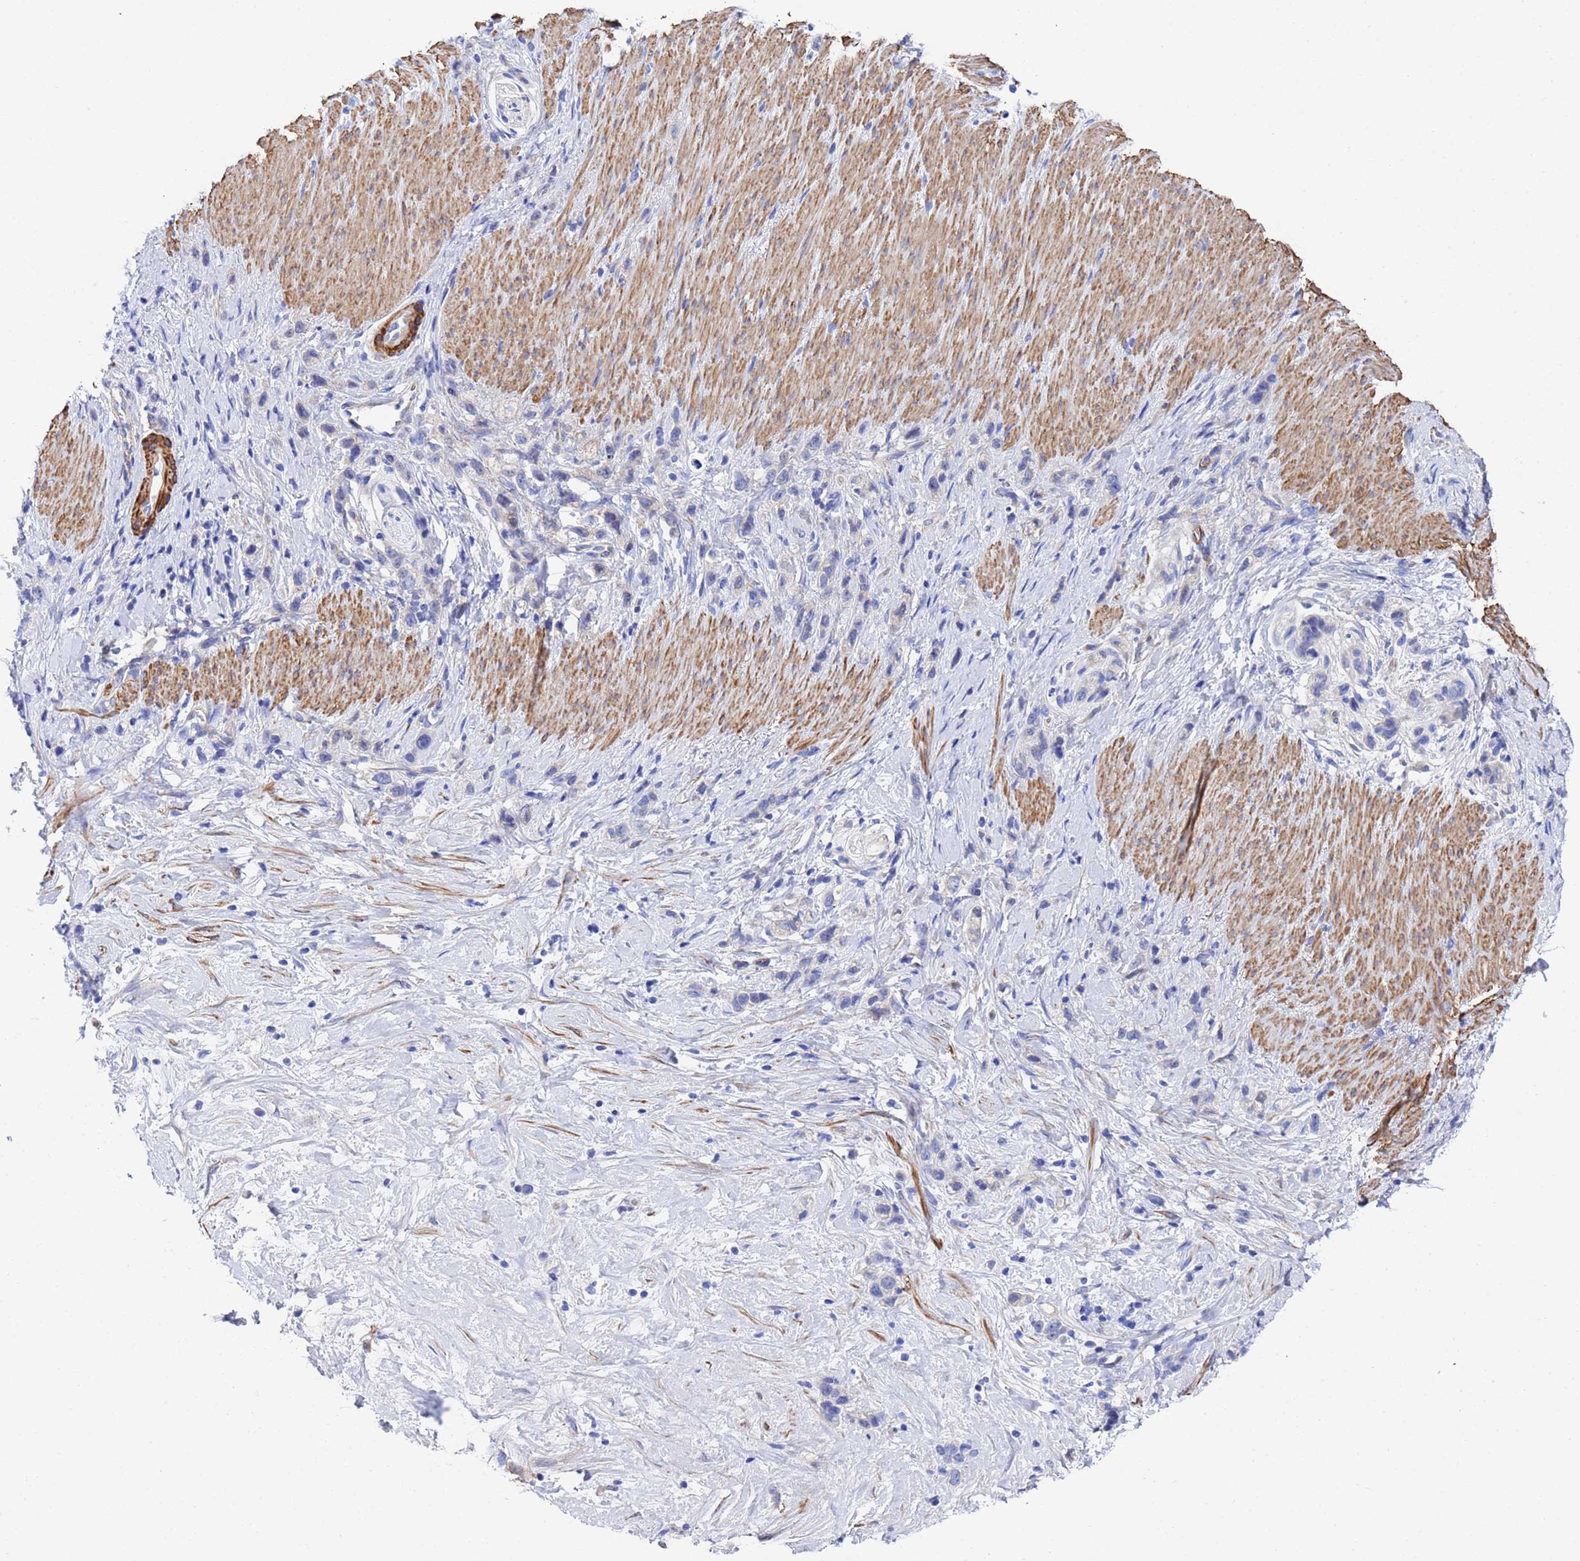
{"staining": {"intensity": "negative", "quantity": "none", "location": "none"}, "tissue": "stomach cancer", "cell_type": "Tumor cells", "image_type": "cancer", "snomed": [{"axis": "morphology", "description": "Adenocarcinoma, NOS"}, {"axis": "topography", "description": "Stomach"}], "caption": "Immunohistochemistry (IHC) of human stomach cancer (adenocarcinoma) displays no expression in tumor cells.", "gene": "CST4", "patient": {"sex": "female", "age": 65}}